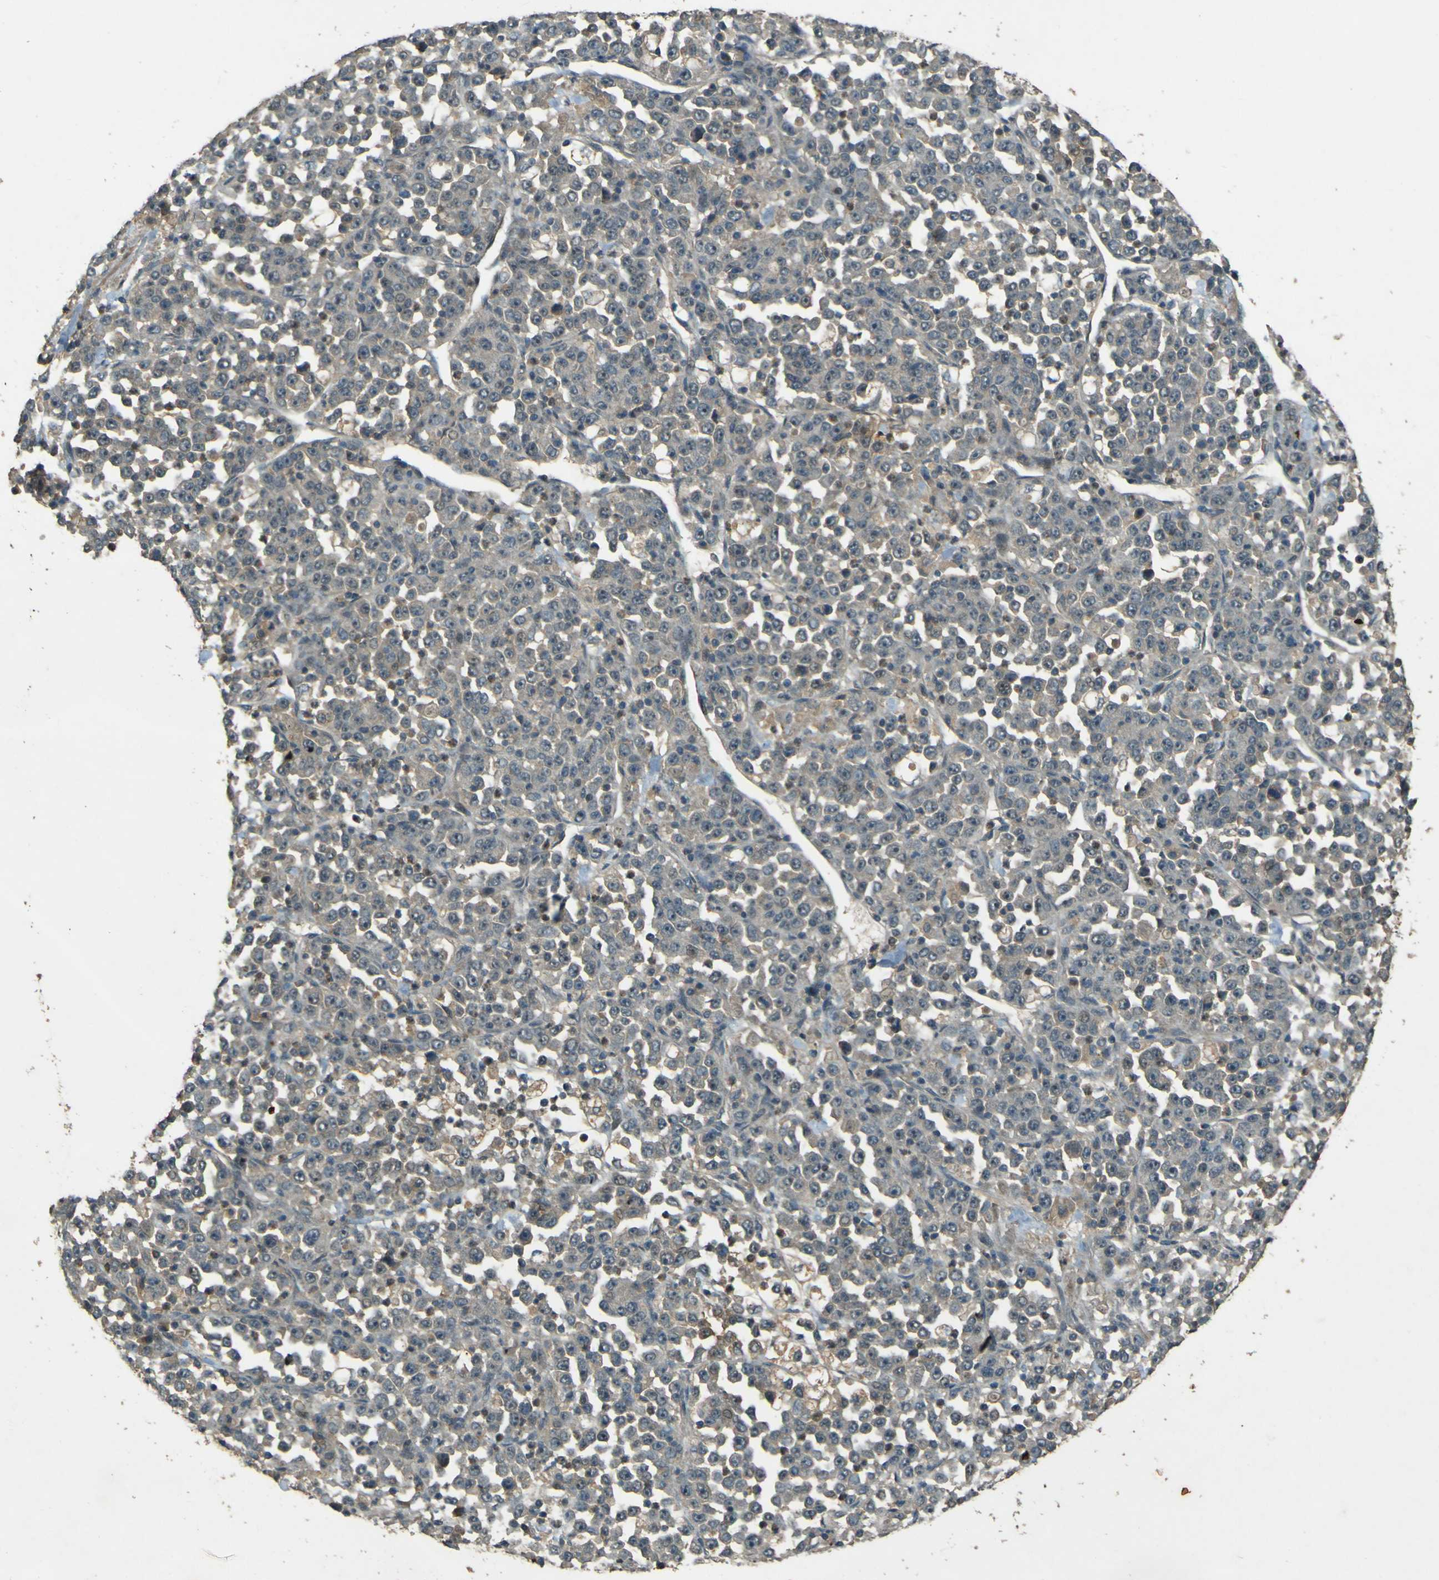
{"staining": {"intensity": "weak", "quantity": "<25%", "location": "cytoplasmic/membranous"}, "tissue": "stomach cancer", "cell_type": "Tumor cells", "image_type": "cancer", "snomed": [{"axis": "morphology", "description": "Normal tissue, NOS"}, {"axis": "morphology", "description": "Adenocarcinoma, NOS"}, {"axis": "topography", "description": "Stomach, upper"}, {"axis": "topography", "description": "Stomach"}], "caption": "This is a photomicrograph of immunohistochemistry staining of adenocarcinoma (stomach), which shows no staining in tumor cells. (Stains: DAB (3,3'-diaminobenzidine) IHC with hematoxylin counter stain, Microscopy: brightfield microscopy at high magnification).", "gene": "MPDZ", "patient": {"sex": "male", "age": 59}}